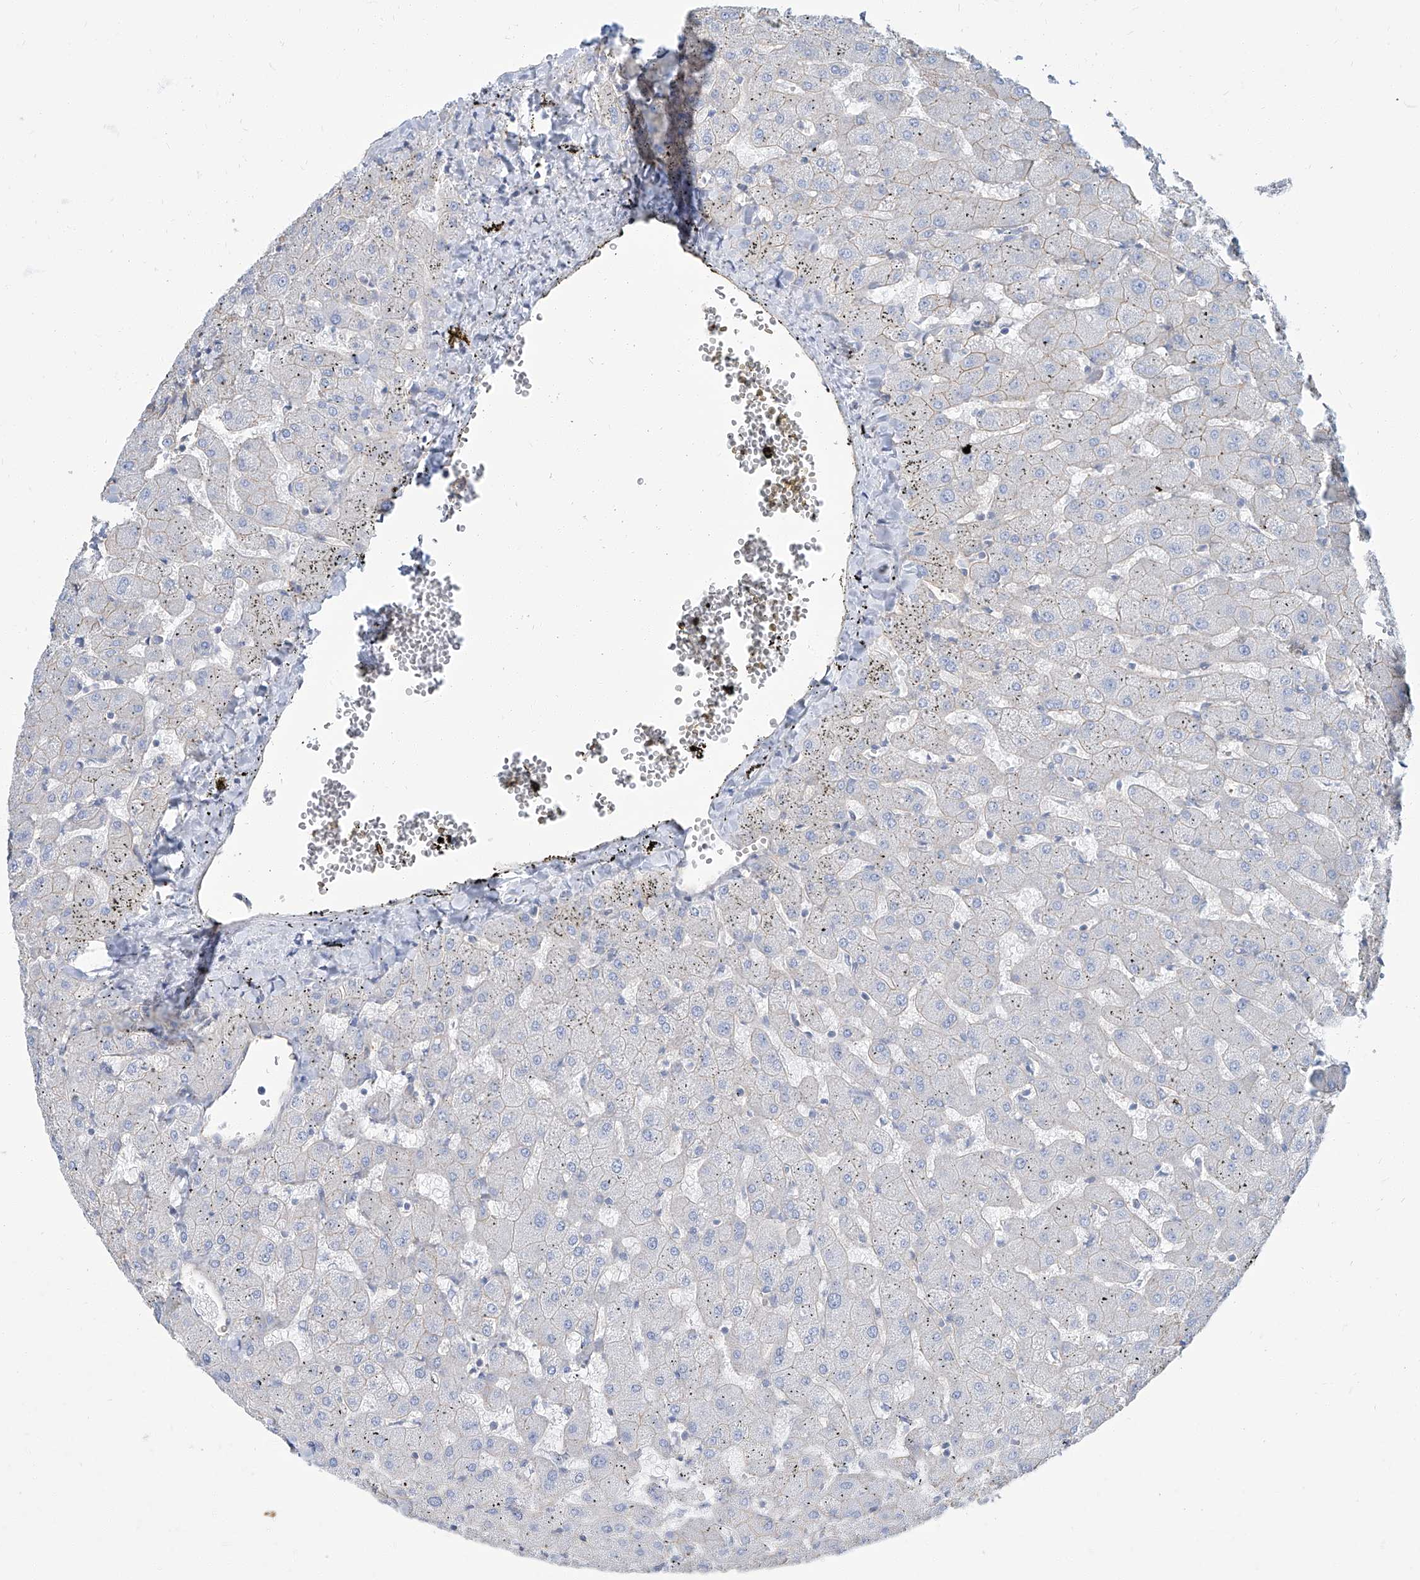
{"staining": {"intensity": "negative", "quantity": "none", "location": "none"}, "tissue": "liver", "cell_type": "Cholangiocytes", "image_type": "normal", "snomed": [{"axis": "morphology", "description": "Normal tissue, NOS"}, {"axis": "topography", "description": "Liver"}], "caption": "IHC image of benign human liver stained for a protein (brown), which exhibits no staining in cholangiocytes.", "gene": "TXLNB", "patient": {"sex": "female", "age": 63}}